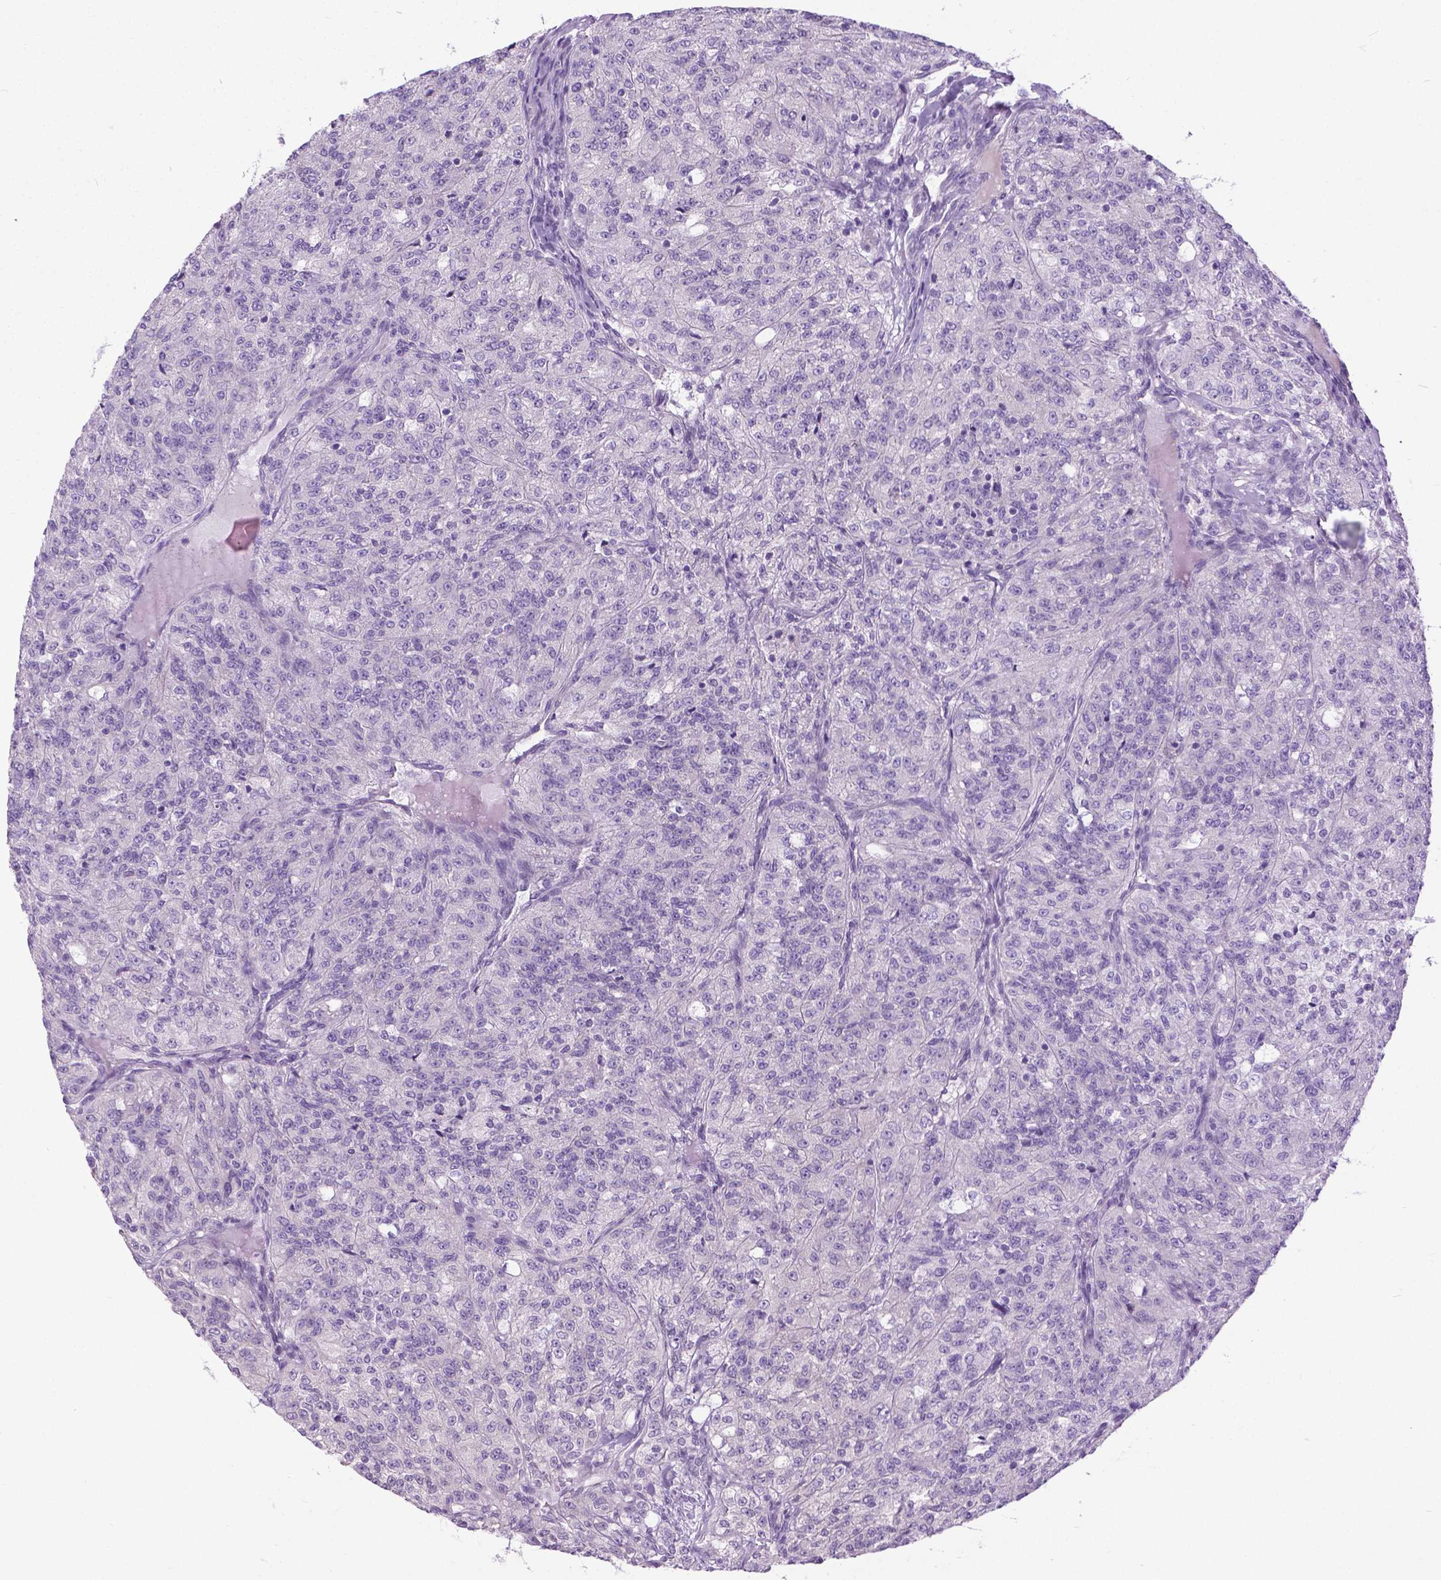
{"staining": {"intensity": "negative", "quantity": "none", "location": "none"}, "tissue": "renal cancer", "cell_type": "Tumor cells", "image_type": "cancer", "snomed": [{"axis": "morphology", "description": "Adenocarcinoma, NOS"}, {"axis": "topography", "description": "Kidney"}], "caption": "This is an immunohistochemistry (IHC) histopathology image of human renal cancer. There is no expression in tumor cells.", "gene": "APCDD1L", "patient": {"sex": "female", "age": 63}}